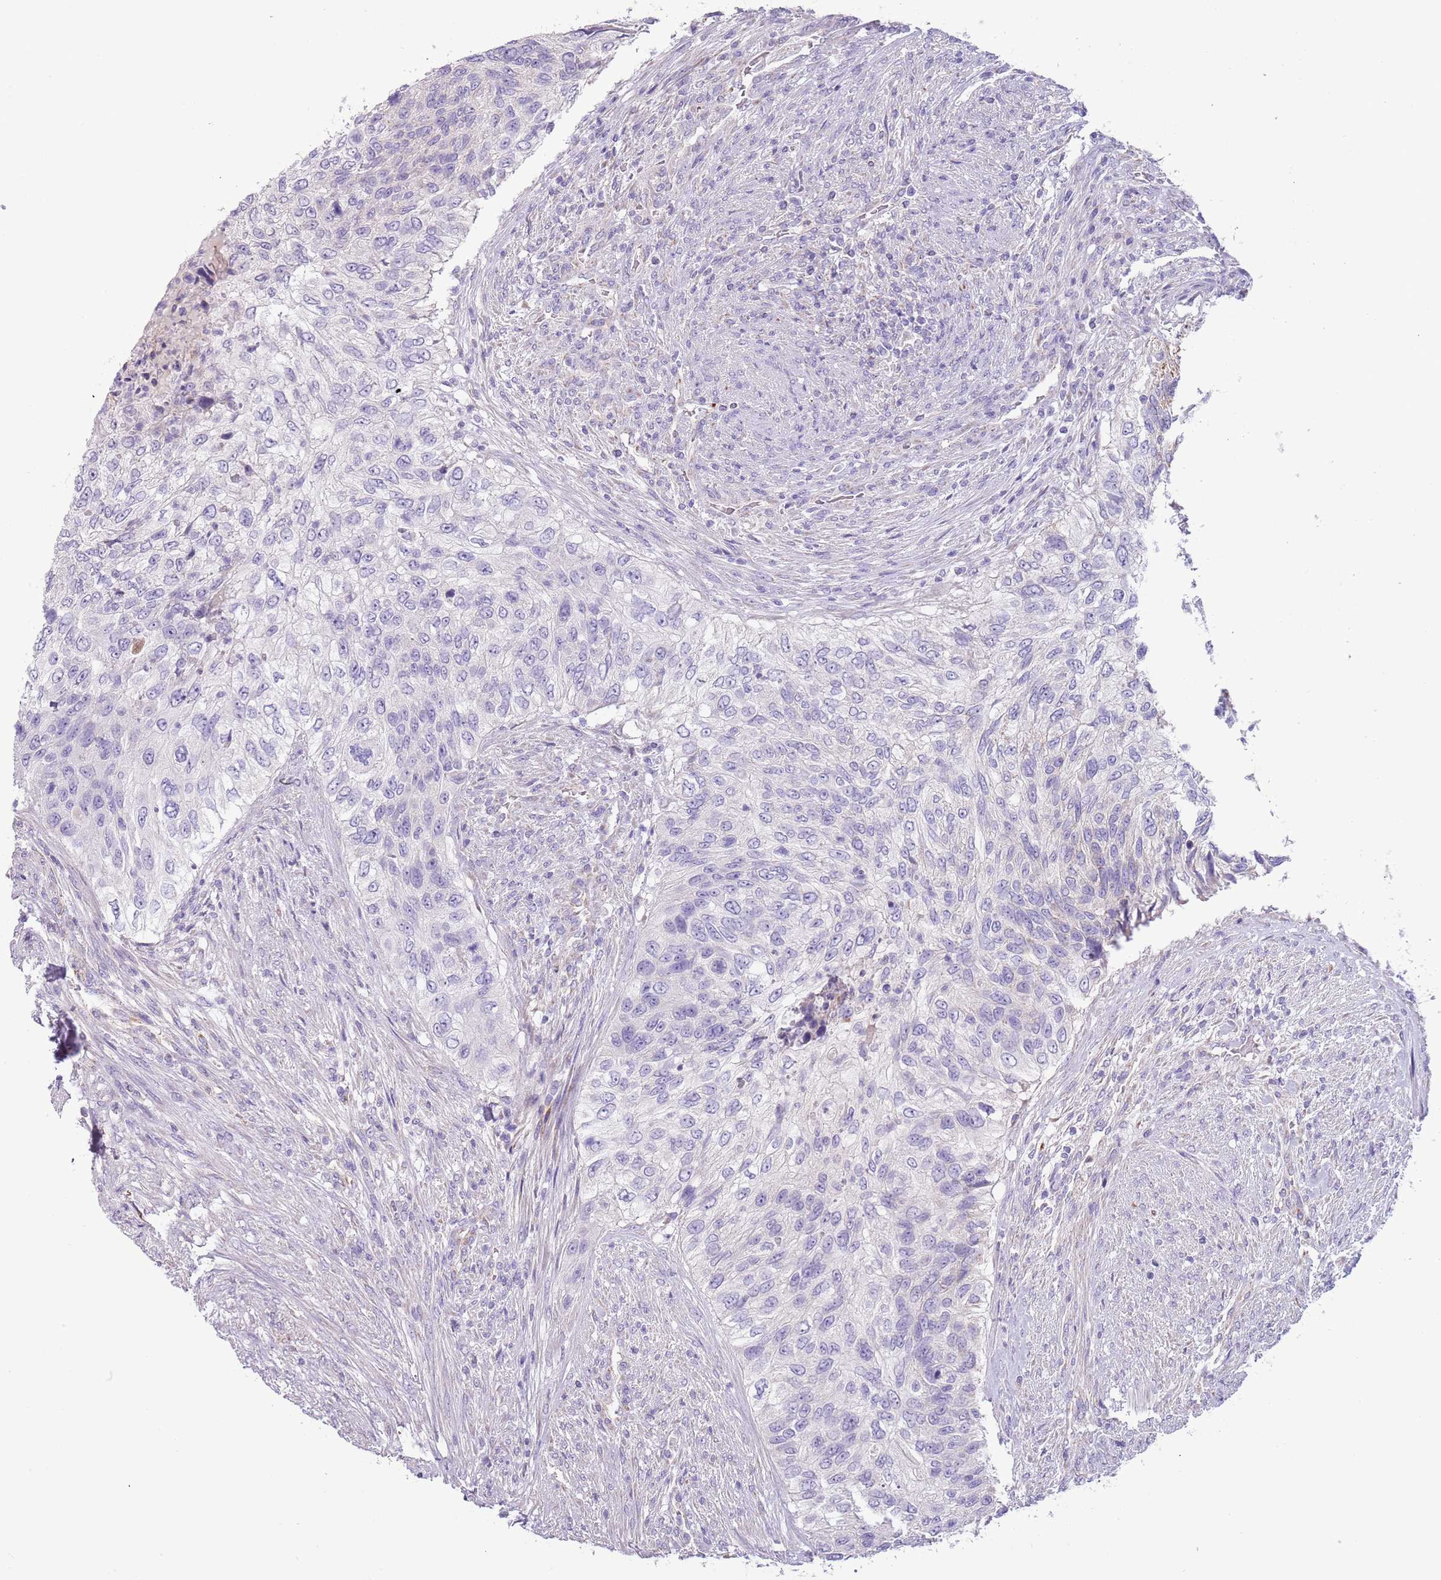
{"staining": {"intensity": "negative", "quantity": "none", "location": "none"}, "tissue": "urothelial cancer", "cell_type": "Tumor cells", "image_type": "cancer", "snomed": [{"axis": "morphology", "description": "Urothelial carcinoma, High grade"}, {"axis": "topography", "description": "Urinary bladder"}], "caption": "The histopathology image demonstrates no staining of tumor cells in urothelial cancer.", "gene": "RNF222", "patient": {"sex": "female", "age": 60}}